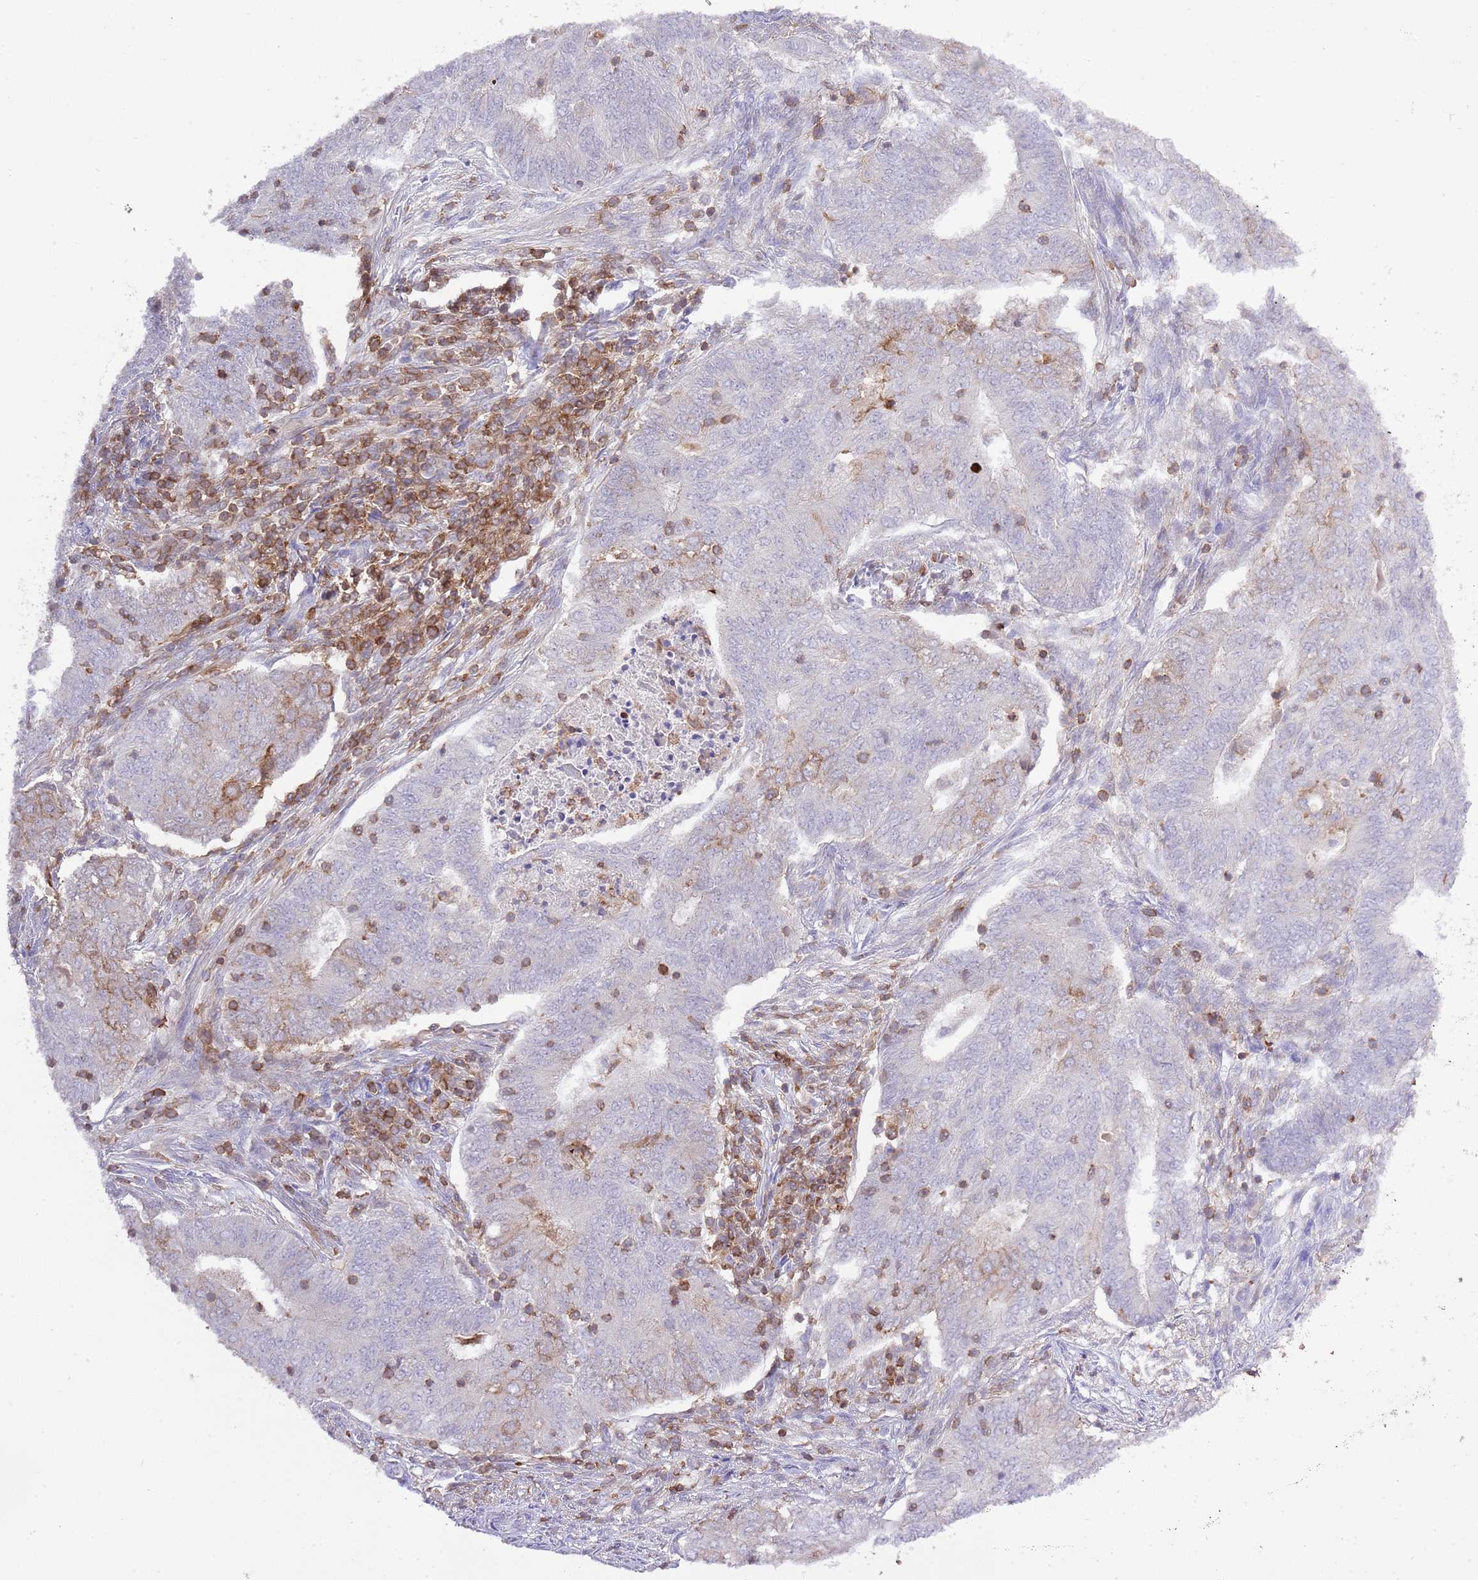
{"staining": {"intensity": "negative", "quantity": "none", "location": "none"}, "tissue": "endometrial cancer", "cell_type": "Tumor cells", "image_type": "cancer", "snomed": [{"axis": "morphology", "description": "Adenocarcinoma, NOS"}, {"axis": "topography", "description": "Endometrium"}], "caption": "Protein analysis of endometrial cancer (adenocarcinoma) reveals no significant positivity in tumor cells. The staining was performed using DAB (3,3'-diaminobenzidine) to visualize the protein expression in brown, while the nuclei were stained in blue with hematoxylin (Magnification: 20x).", "gene": "EFHD1", "patient": {"sex": "female", "age": 62}}